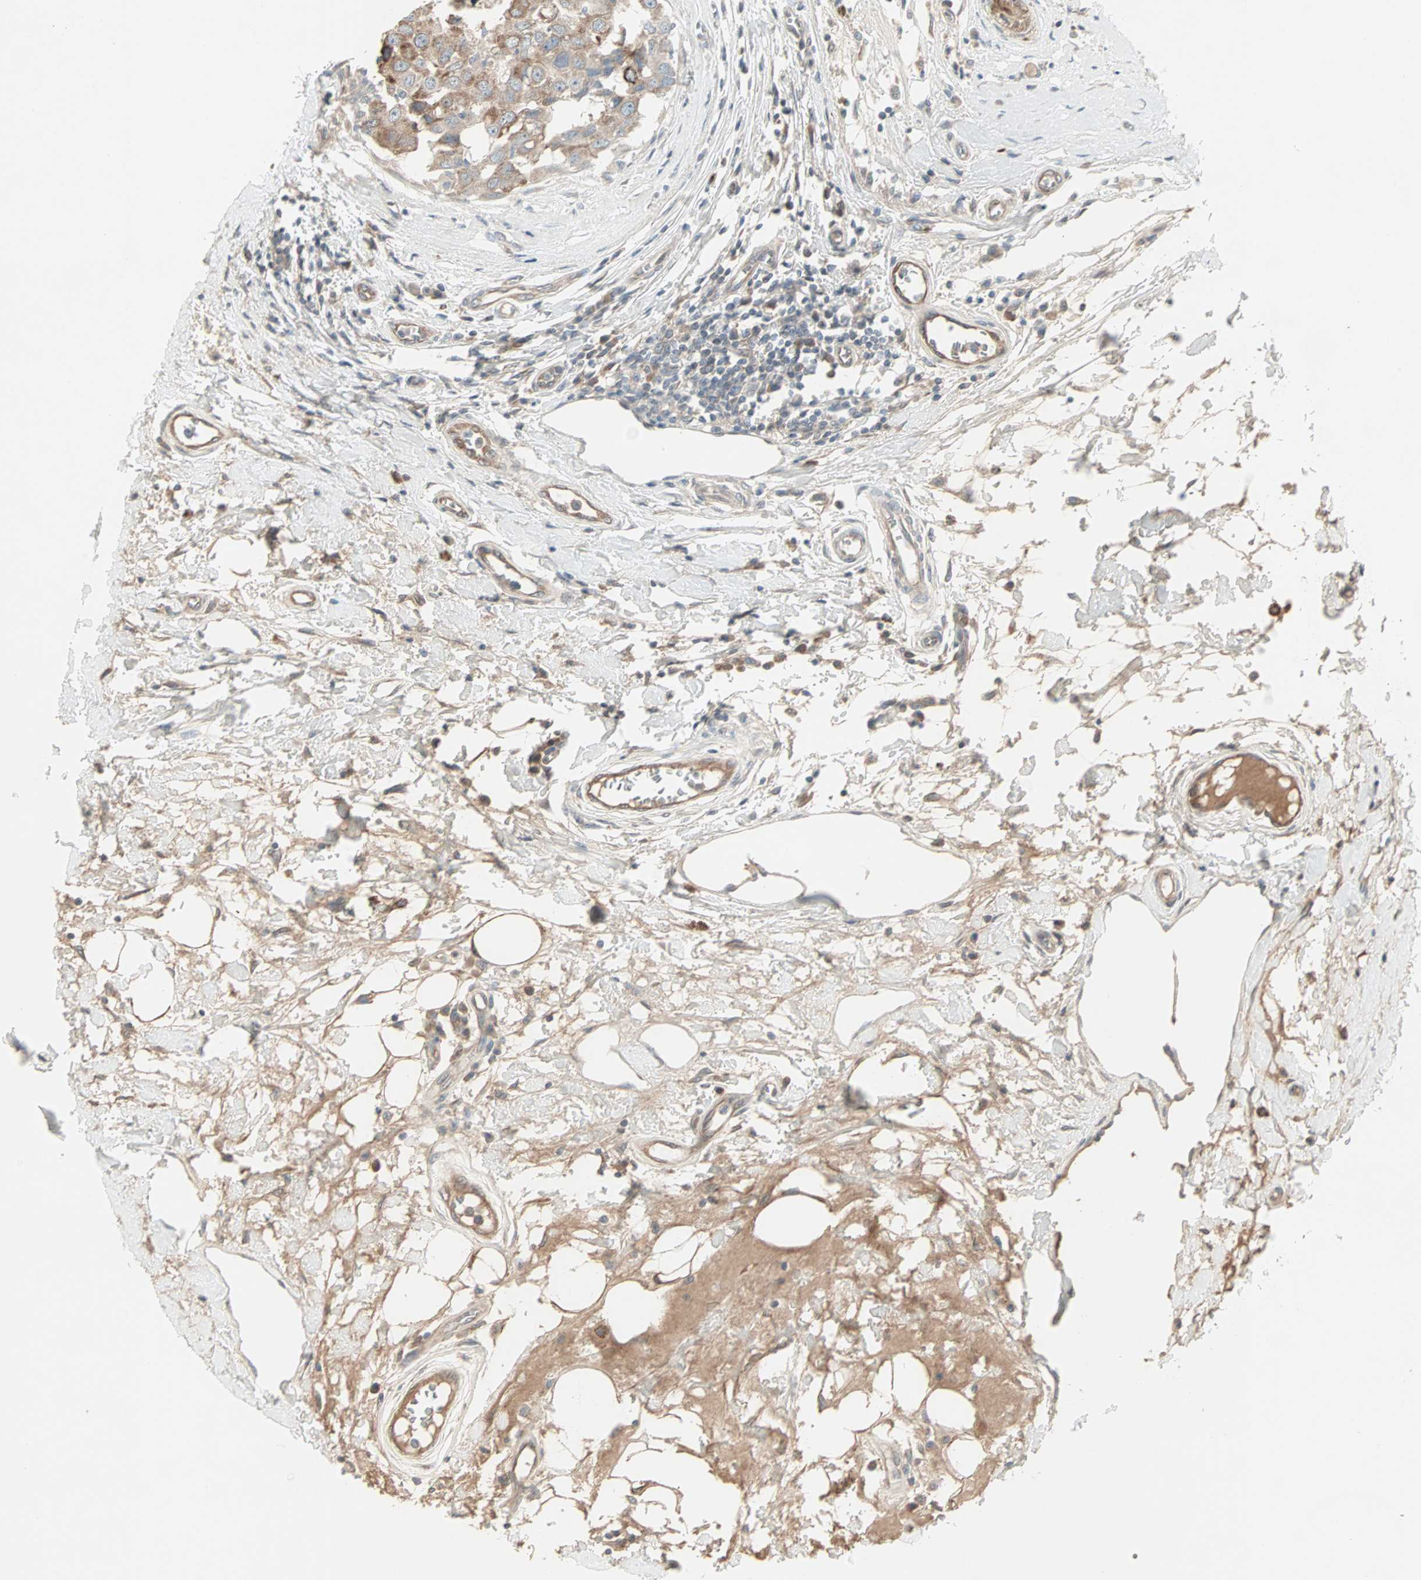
{"staining": {"intensity": "weak", "quantity": "25%-75%", "location": "cytoplasmic/membranous"}, "tissue": "breast cancer", "cell_type": "Tumor cells", "image_type": "cancer", "snomed": [{"axis": "morphology", "description": "Duct carcinoma"}, {"axis": "topography", "description": "Breast"}], "caption": "This photomicrograph exhibits IHC staining of human infiltrating ductal carcinoma (breast), with low weak cytoplasmic/membranous positivity in approximately 25%-75% of tumor cells.", "gene": "JMJD7-PLA2G4B", "patient": {"sex": "female", "age": 27}}